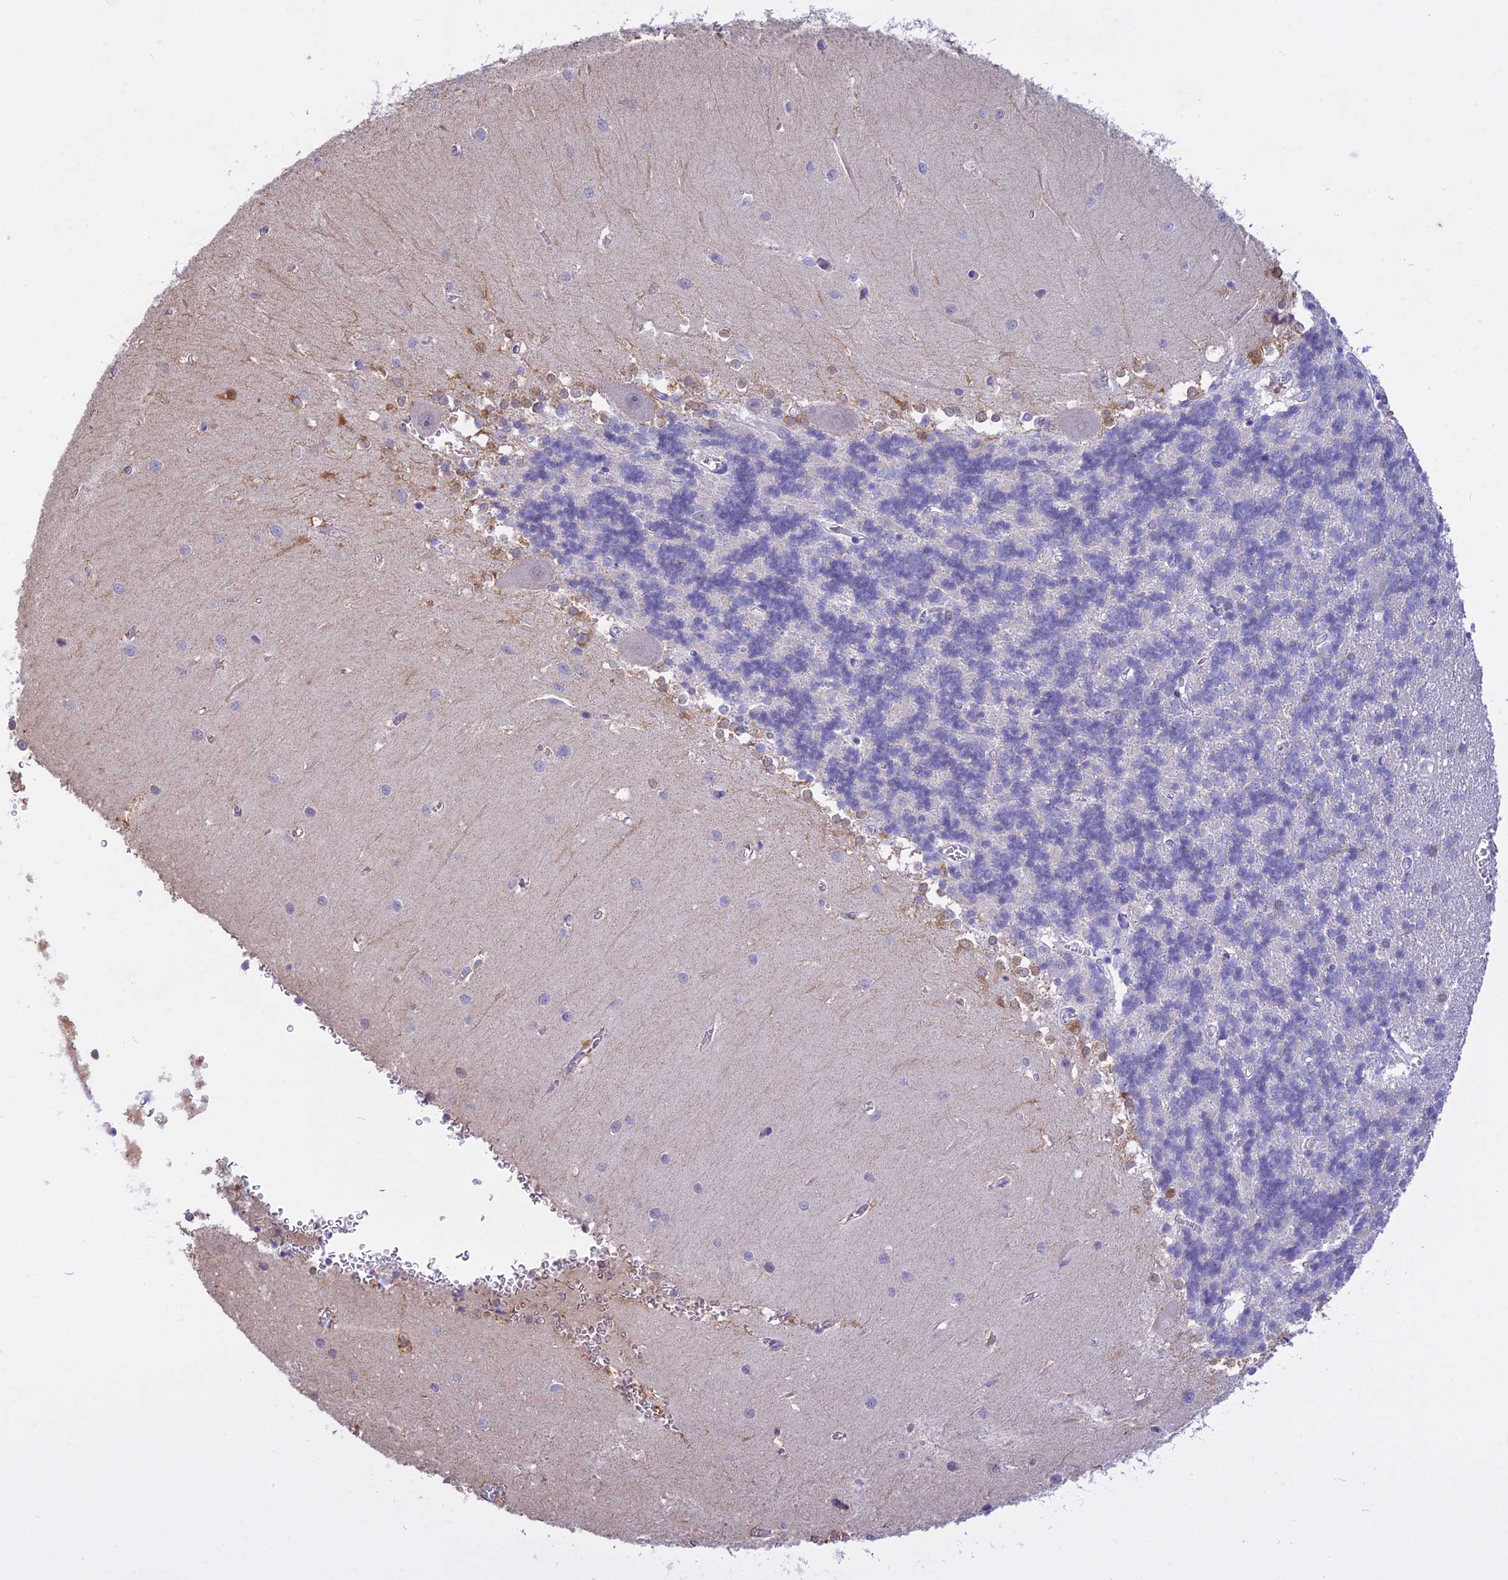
{"staining": {"intensity": "negative", "quantity": "none", "location": "none"}, "tissue": "cerebellum", "cell_type": "Cells in granular layer", "image_type": "normal", "snomed": [{"axis": "morphology", "description": "Normal tissue, NOS"}, {"axis": "topography", "description": "Cerebellum"}], "caption": "This is an IHC image of benign cerebellum. There is no expression in cells in granular layer.", "gene": "LHFPL2", "patient": {"sex": "male", "age": 37}}